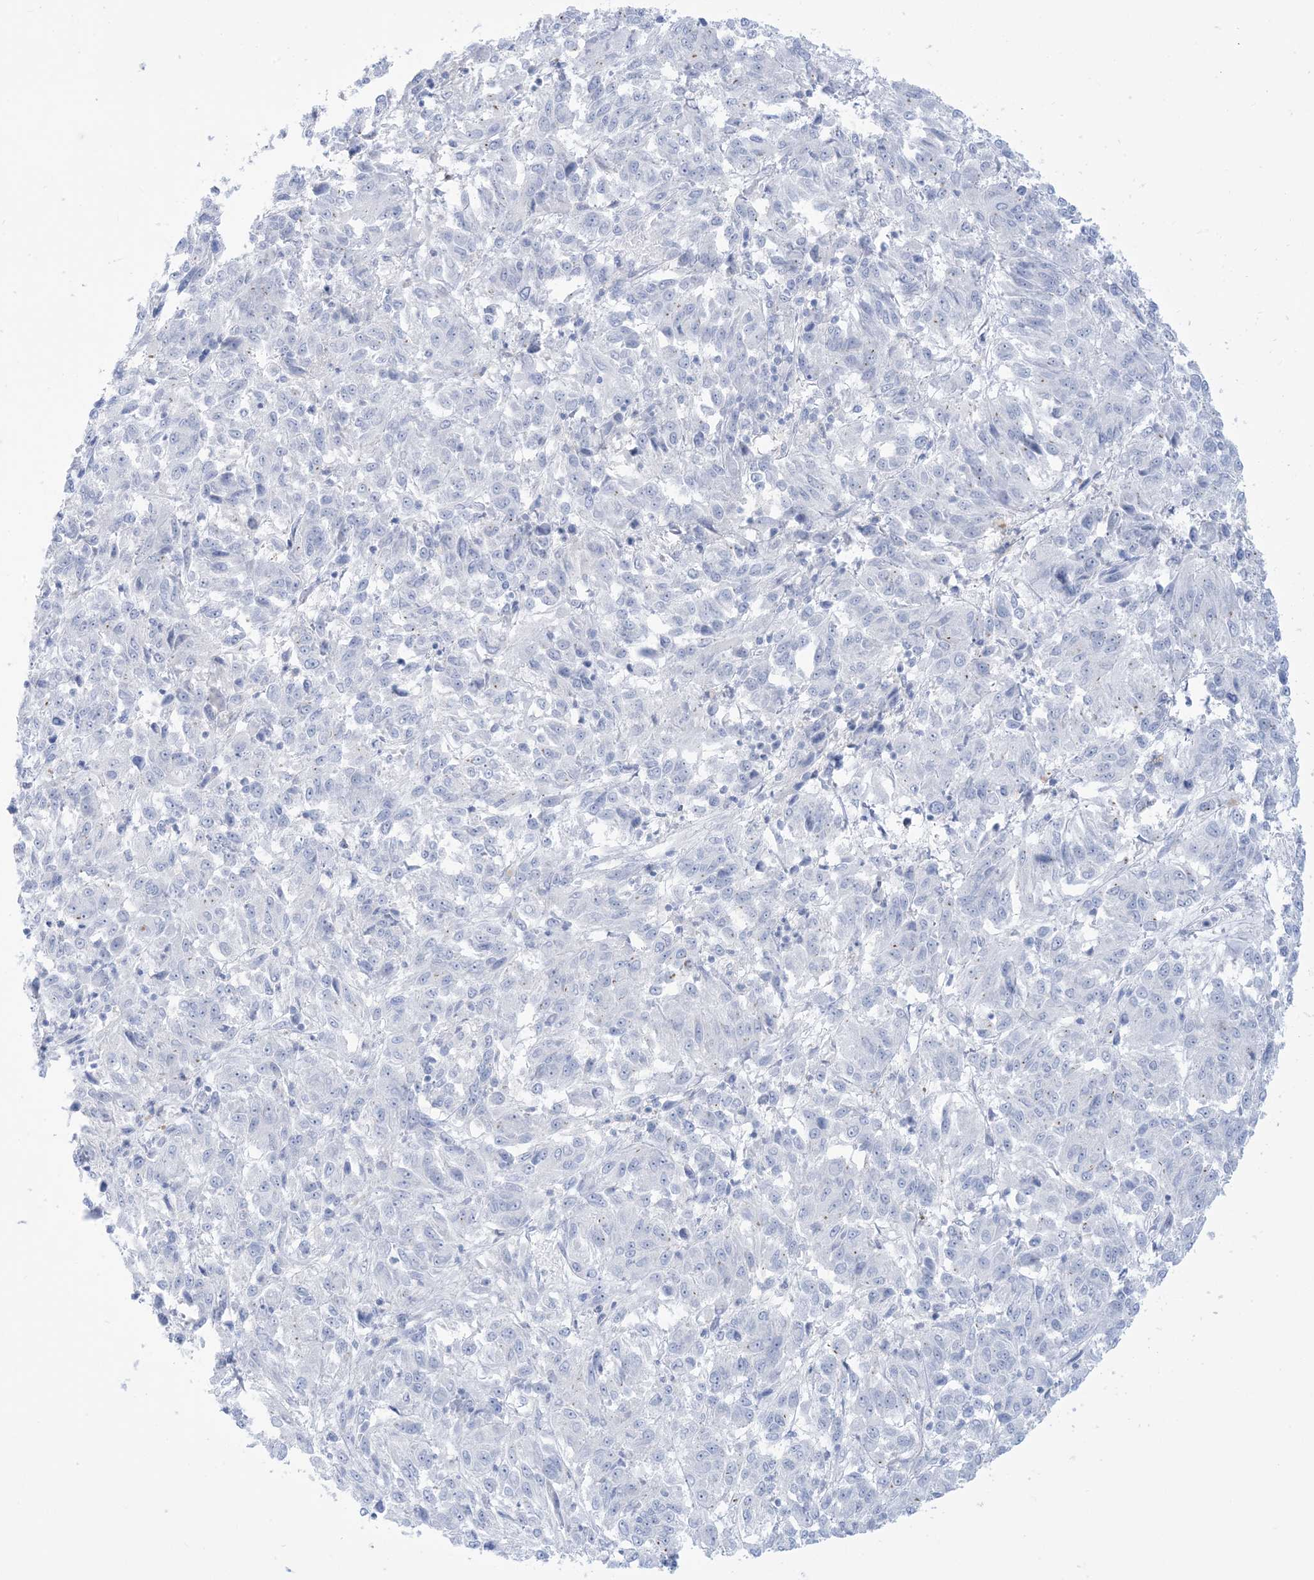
{"staining": {"intensity": "negative", "quantity": "none", "location": "none"}, "tissue": "melanoma", "cell_type": "Tumor cells", "image_type": "cancer", "snomed": [{"axis": "morphology", "description": "Malignant melanoma, Metastatic site"}, {"axis": "topography", "description": "Lung"}], "caption": "Histopathology image shows no protein staining in tumor cells of melanoma tissue.", "gene": "MARS2", "patient": {"sex": "male", "age": 64}}